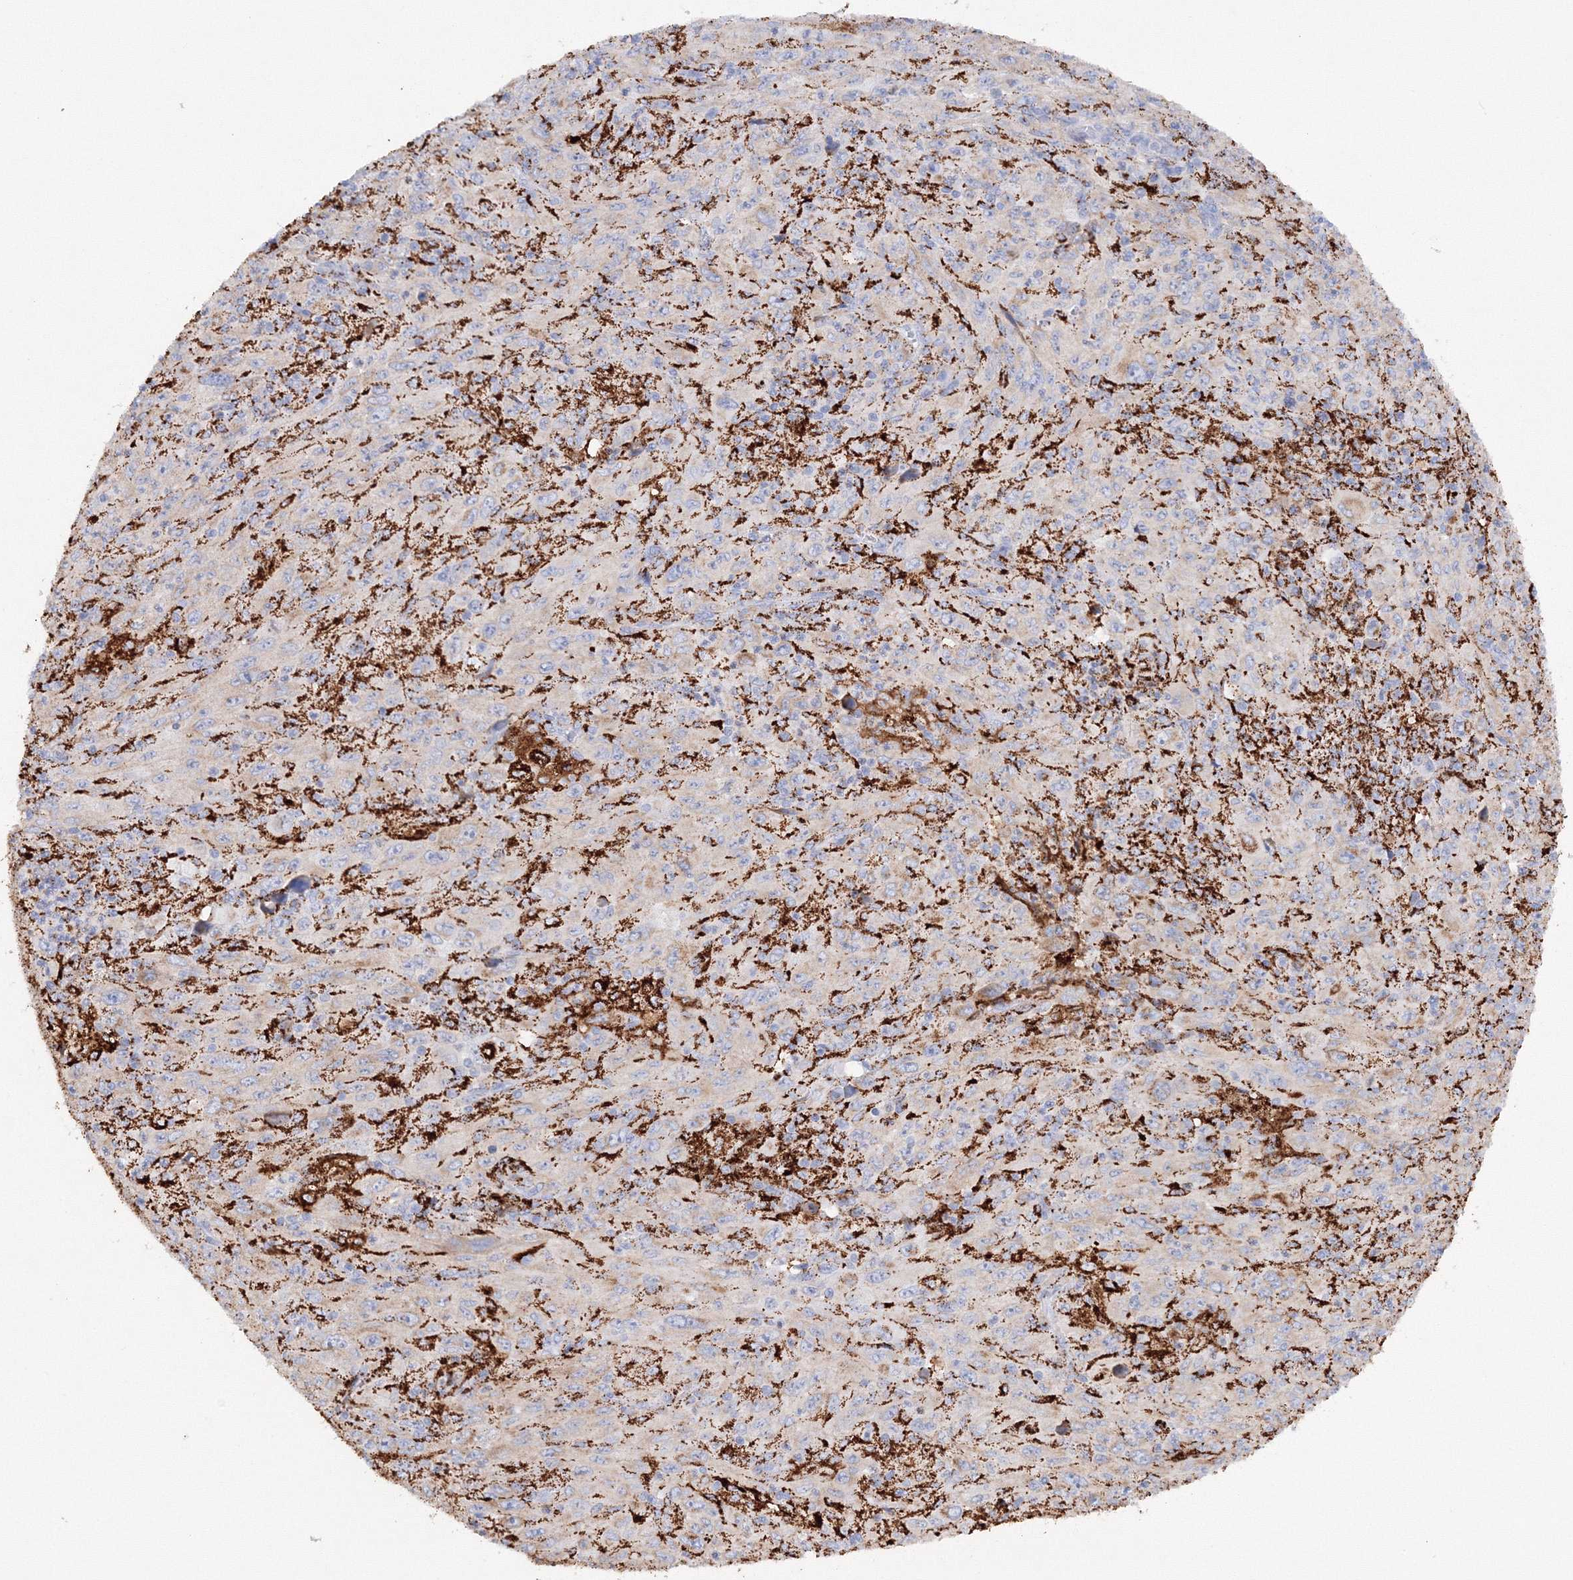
{"staining": {"intensity": "negative", "quantity": "none", "location": "none"}, "tissue": "melanoma", "cell_type": "Tumor cells", "image_type": "cancer", "snomed": [{"axis": "morphology", "description": "Malignant melanoma, Metastatic site"}, {"axis": "topography", "description": "Skin"}], "caption": "Immunohistochemical staining of malignant melanoma (metastatic site) shows no significant positivity in tumor cells.", "gene": "MERTK", "patient": {"sex": "female", "age": 56}}